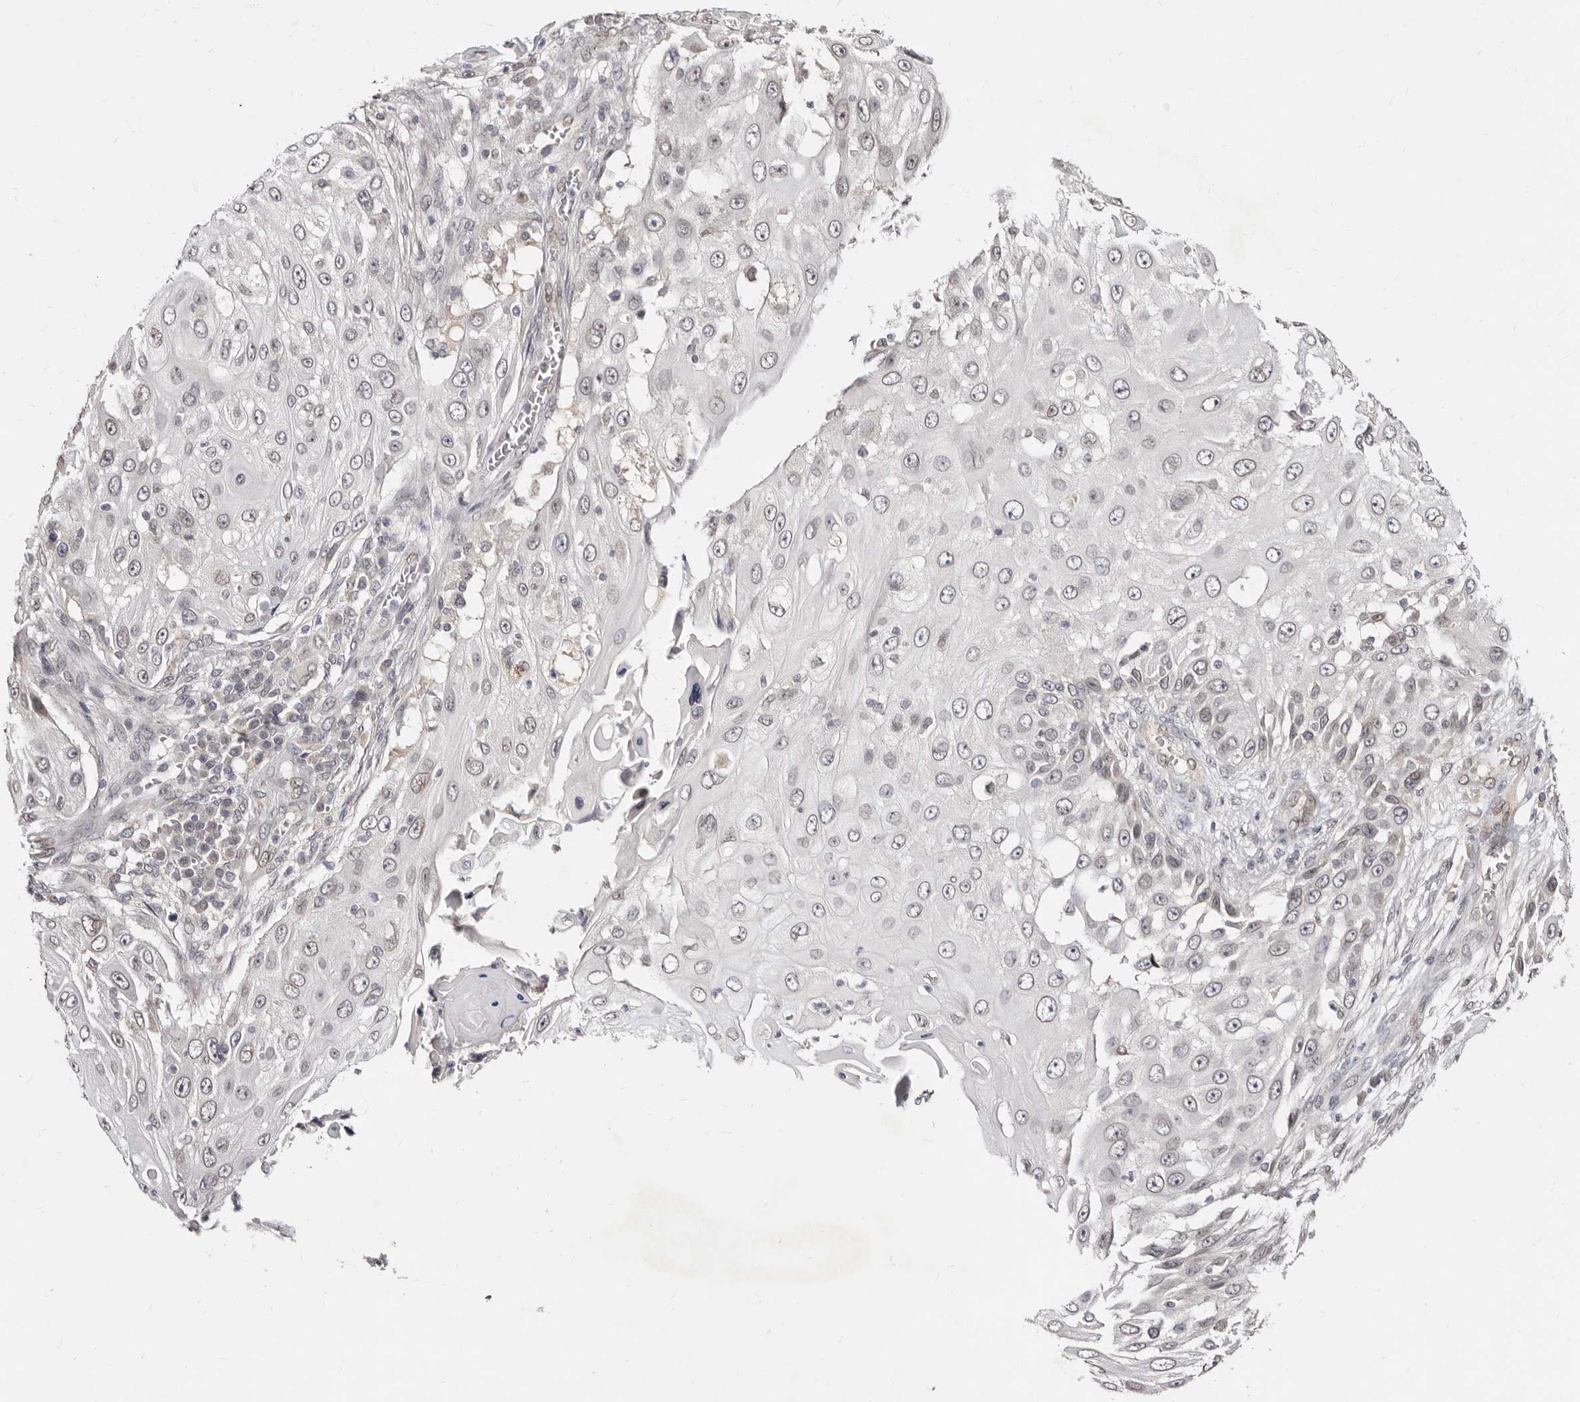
{"staining": {"intensity": "weak", "quantity": "25%-75%", "location": "nuclear"}, "tissue": "skin cancer", "cell_type": "Tumor cells", "image_type": "cancer", "snomed": [{"axis": "morphology", "description": "Squamous cell carcinoma, NOS"}, {"axis": "topography", "description": "Skin"}], "caption": "Immunohistochemistry (IHC) of skin cancer shows low levels of weak nuclear positivity in approximately 25%-75% of tumor cells.", "gene": "LCORL", "patient": {"sex": "female", "age": 44}}